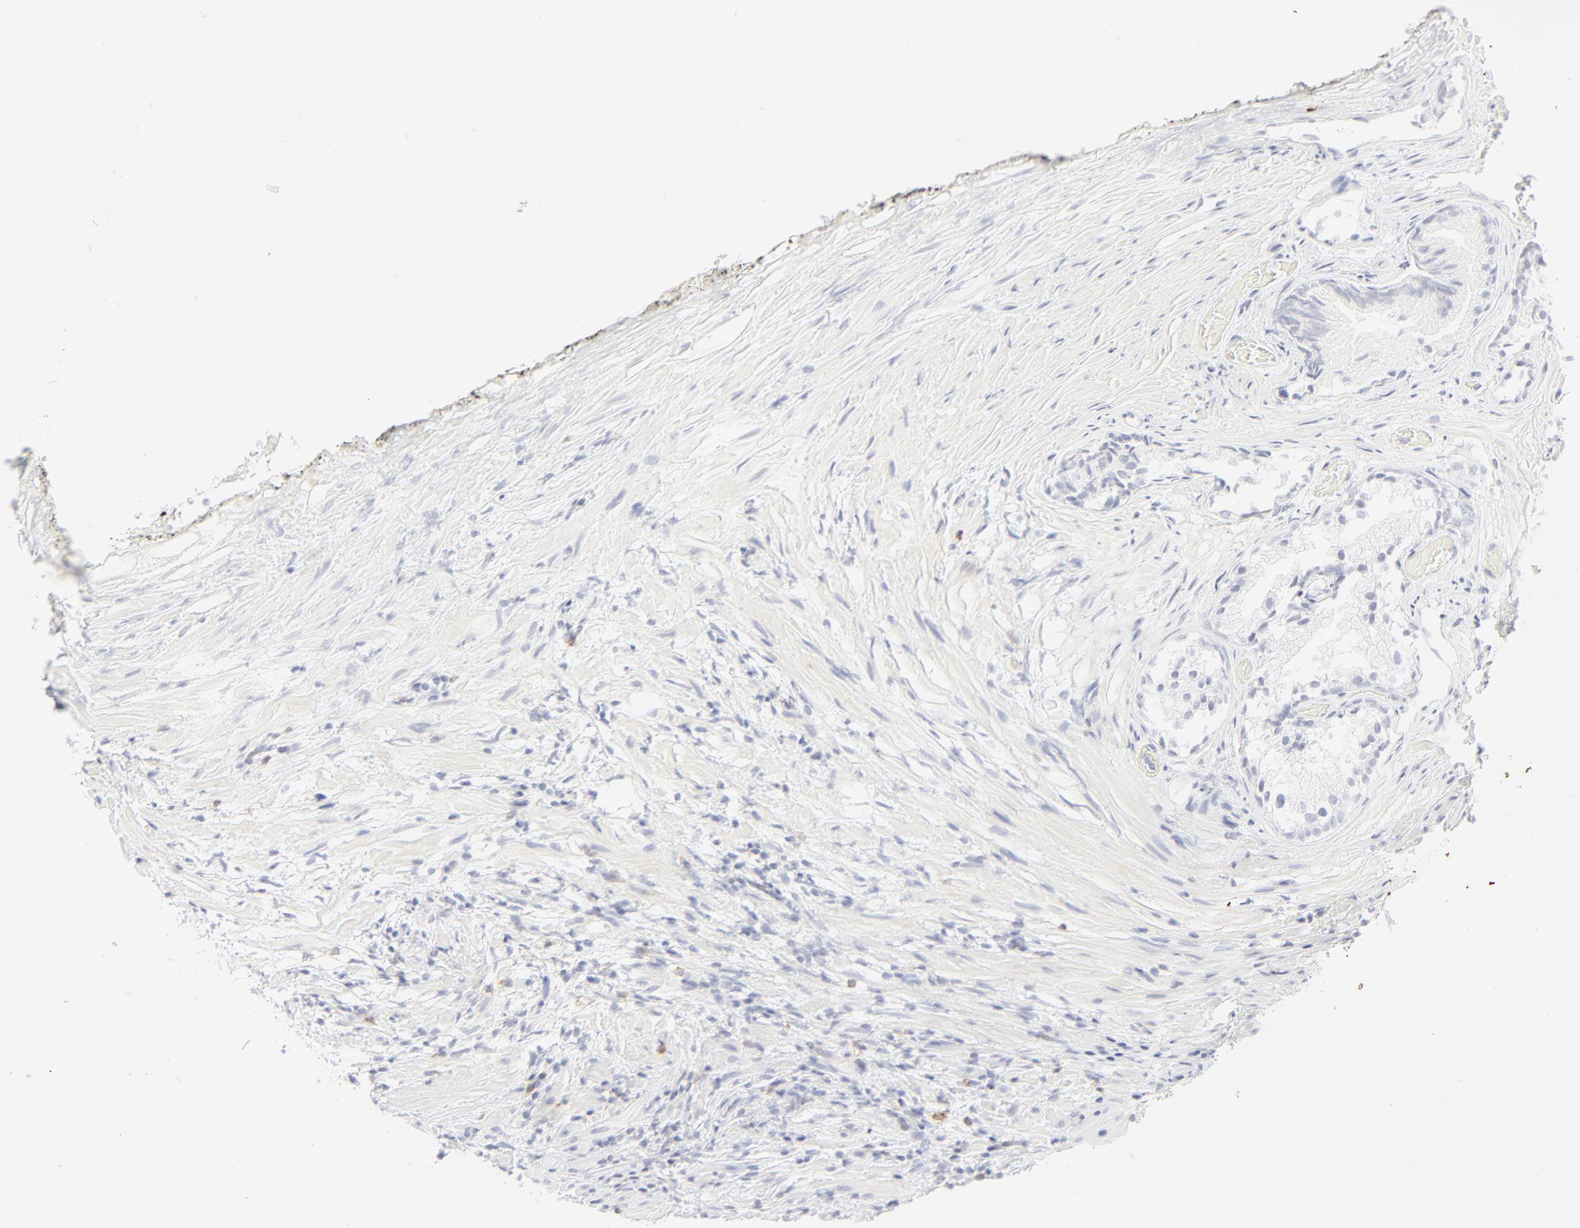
{"staining": {"intensity": "negative", "quantity": "none", "location": "none"}, "tissue": "prostate", "cell_type": "Glandular cells", "image_type": "normal", "snomed": [{"axis": "morphology", "description": "Normal tissue, NOS"}, {"axis": "topography", "description": "Prostate"}], "caption": "An immunohistochemistry image of unremarkable prostate is shown. There is no staining in glandular cells of prostate.", "gene": "CCR7", "patient": {"sex": "male", "age": 76}}